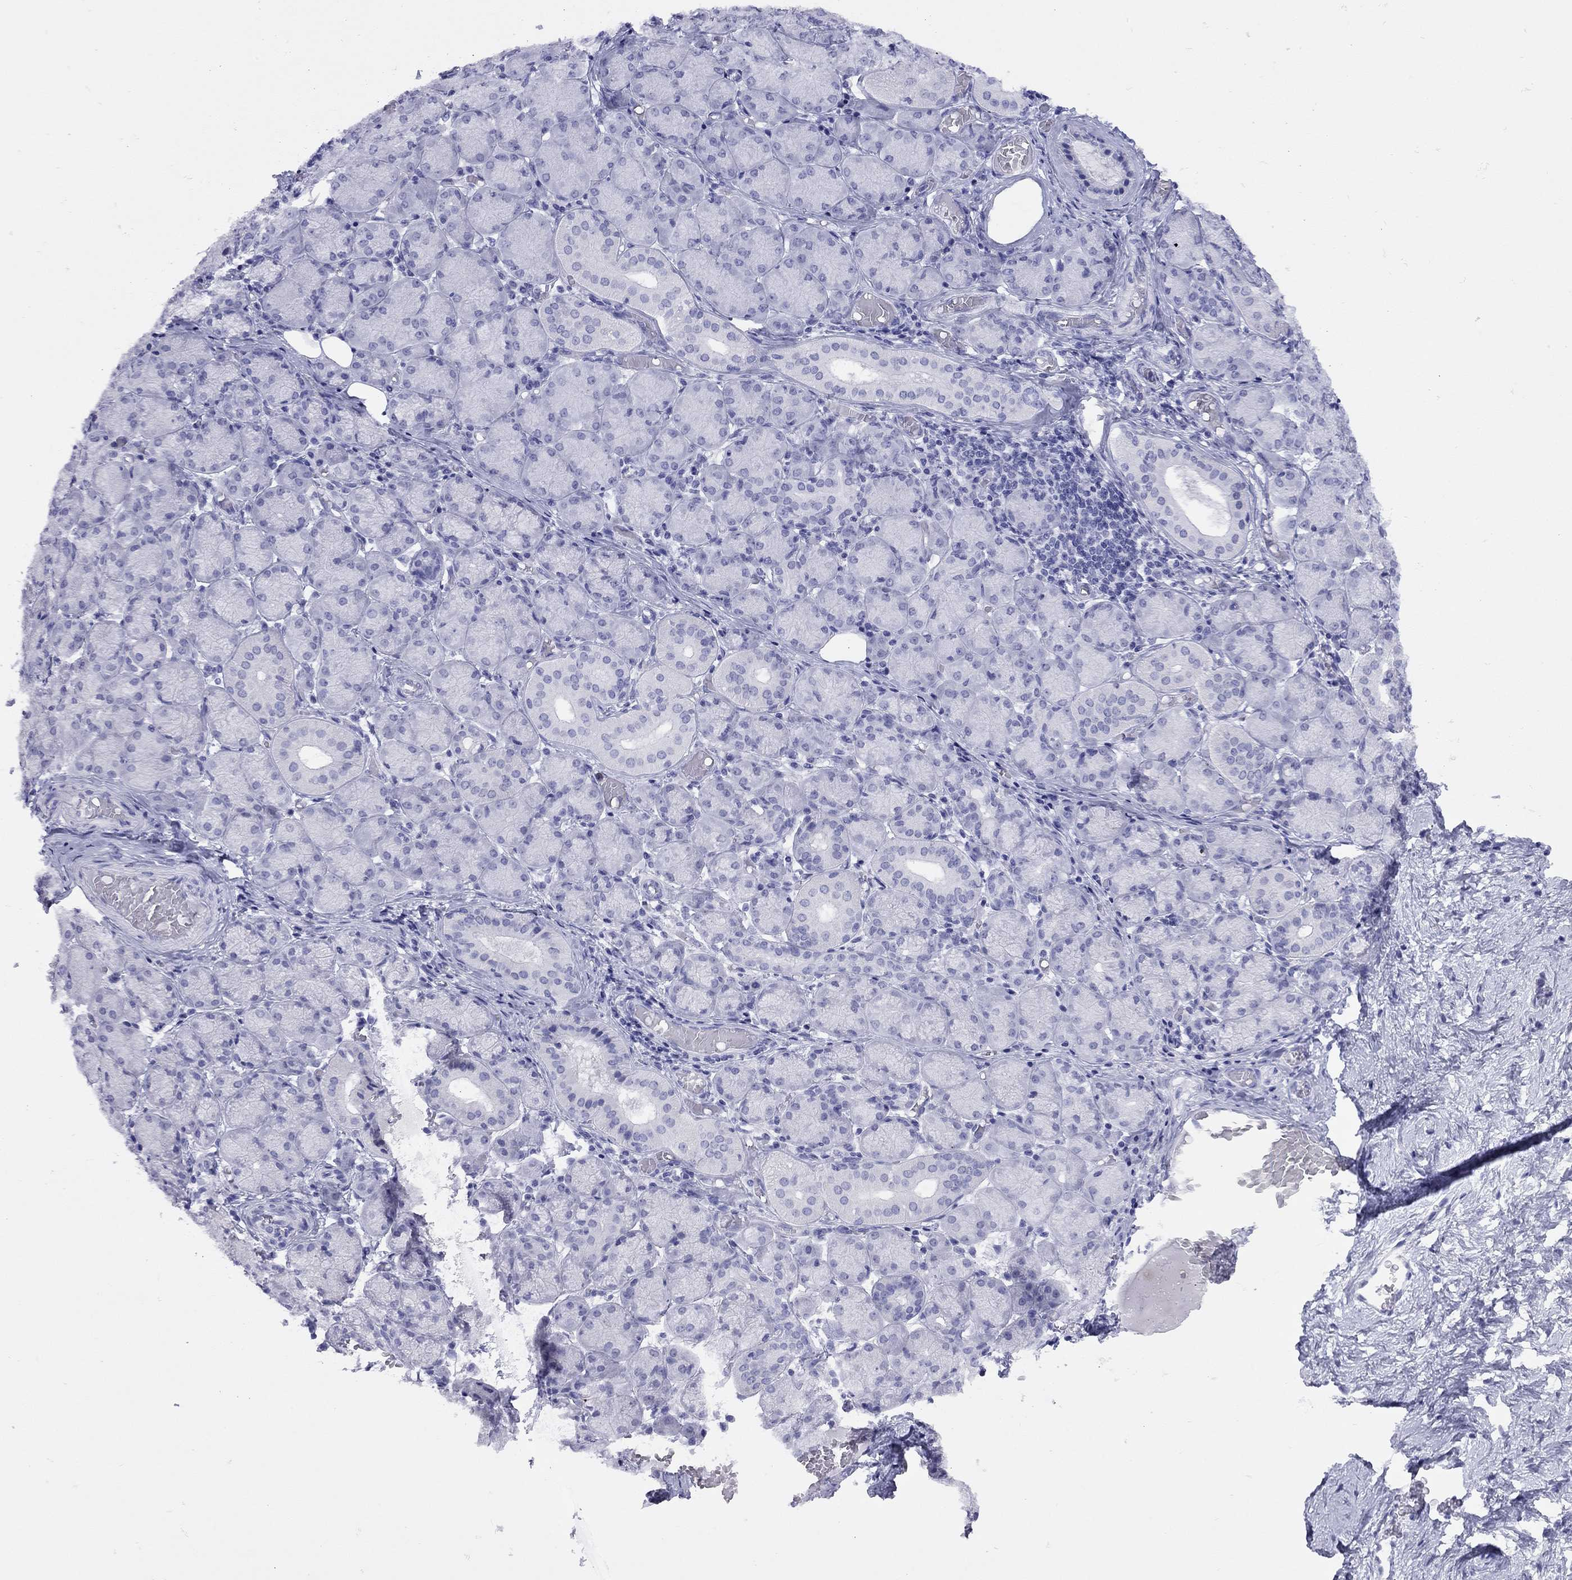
{"staining": {"intensity": "negative", "quantity": "none", "location": "none"}, "tissue": "salivary gland", "cell_type": "Glandular cells", "image_type": "normal", "snomed": [{"axis": "morphology", "description": "Normal tissue, NOS"}, {"axis": "topography", "description": "Salivary gland"}, {"axis": "topography", "description": "Peripheral nerve tissue"}], "caption": "The image exhibits no significant staining in glandular cells of salivary gland. The staining was performed using DAB to visualize the protein expression in brown, while the nuclei were stained in blue with hematoxylin (Magnification: 20x).", "gene": "LYAR", "patient": {"sex": "female", "age": 24}}